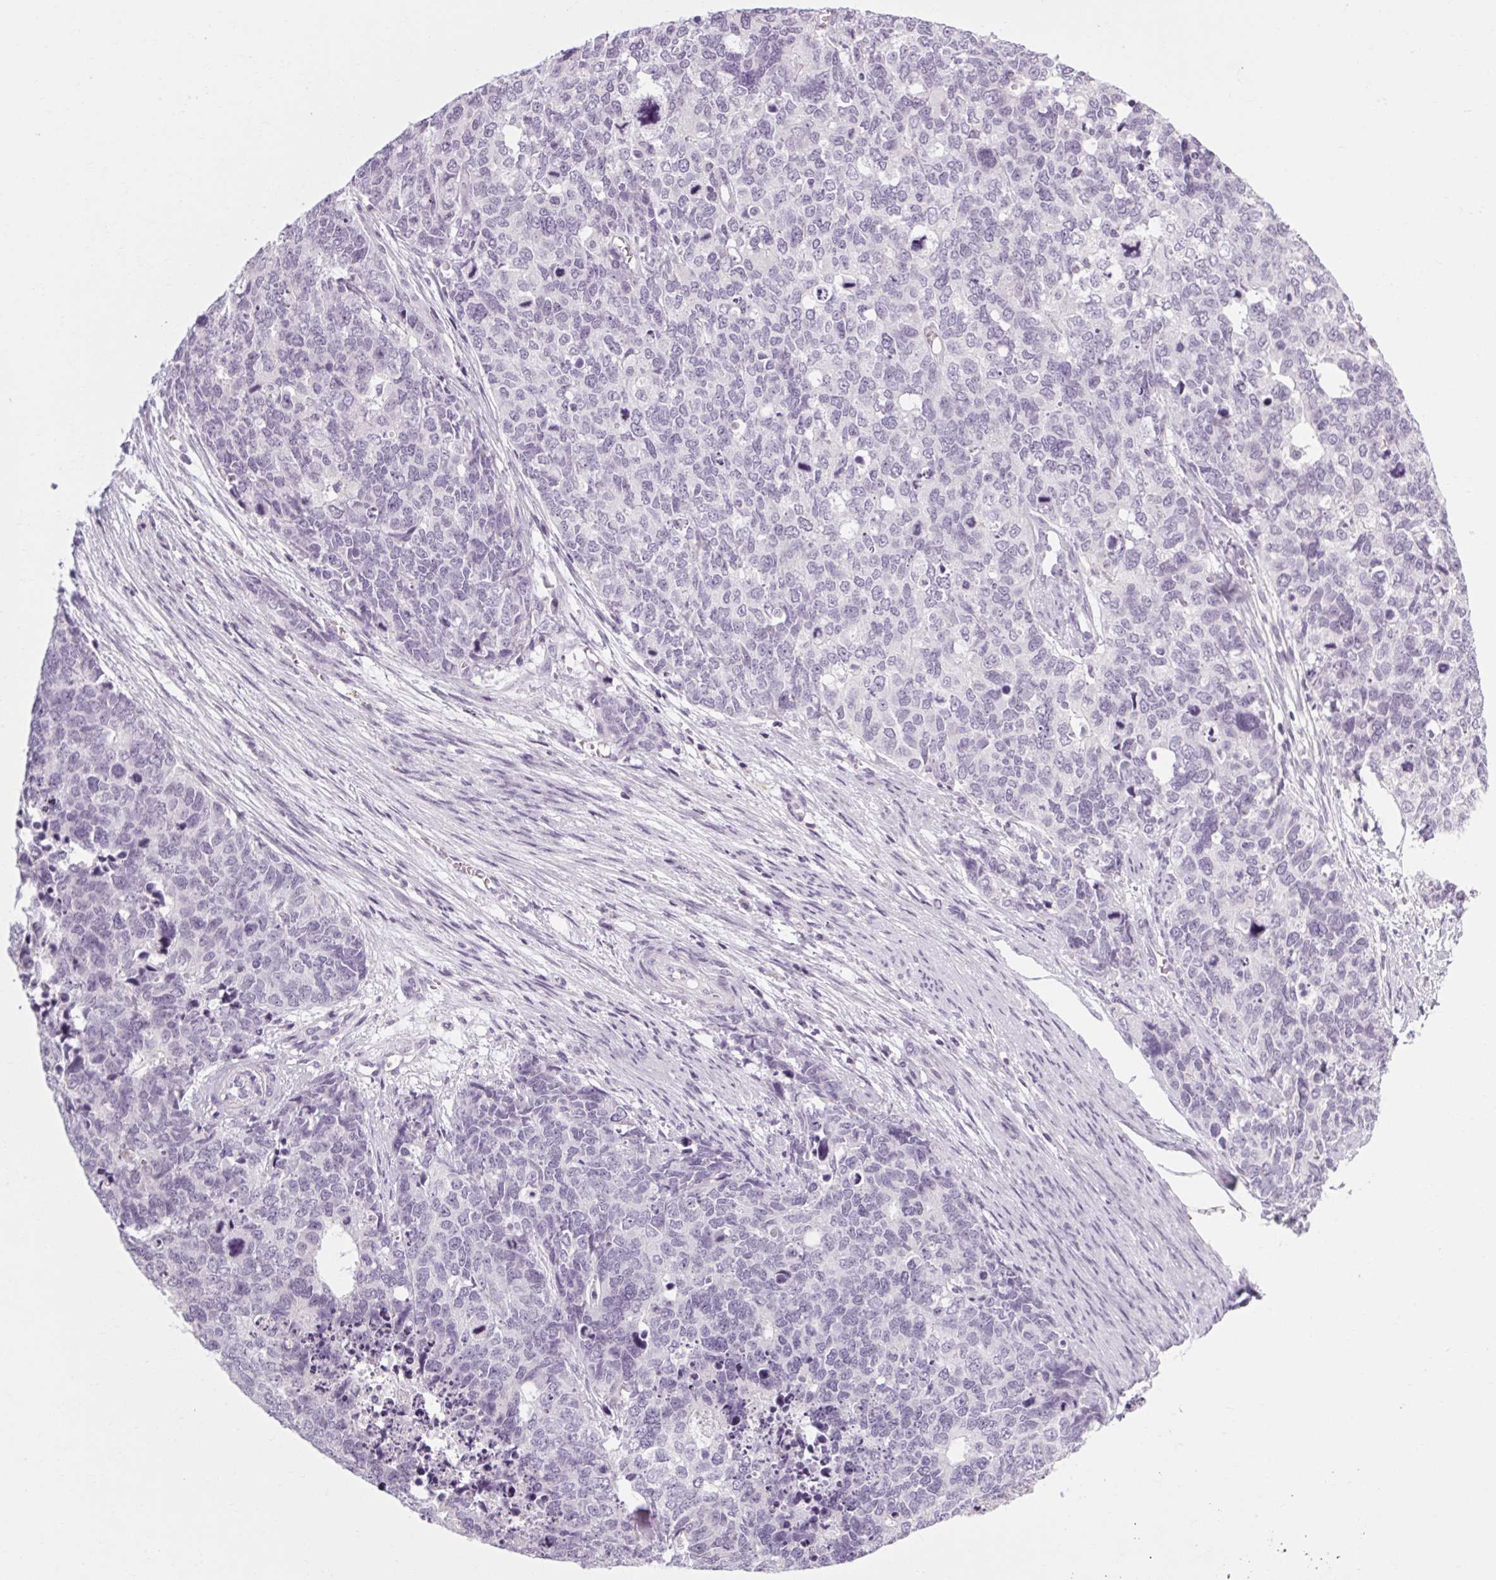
{"staining": {"intensity": "negative", "quantity": "none", "location": "none"}, "tissue": "cervical cancer", "cell_type": "Tumor cells", "image_type": "cancer", "snomed": [{"axis": "morphology", "description": "Squamous cell carcinoma, NOS"}, {"axis": "topography", "description": "Cervix"}], "caption": "Immunohistochemical staining of cervical squamous cell carcinoma demonstrates no significant positivity in tumor cells.", "gene": "POMC", "patient": {"sex": "female", "age": 63}}